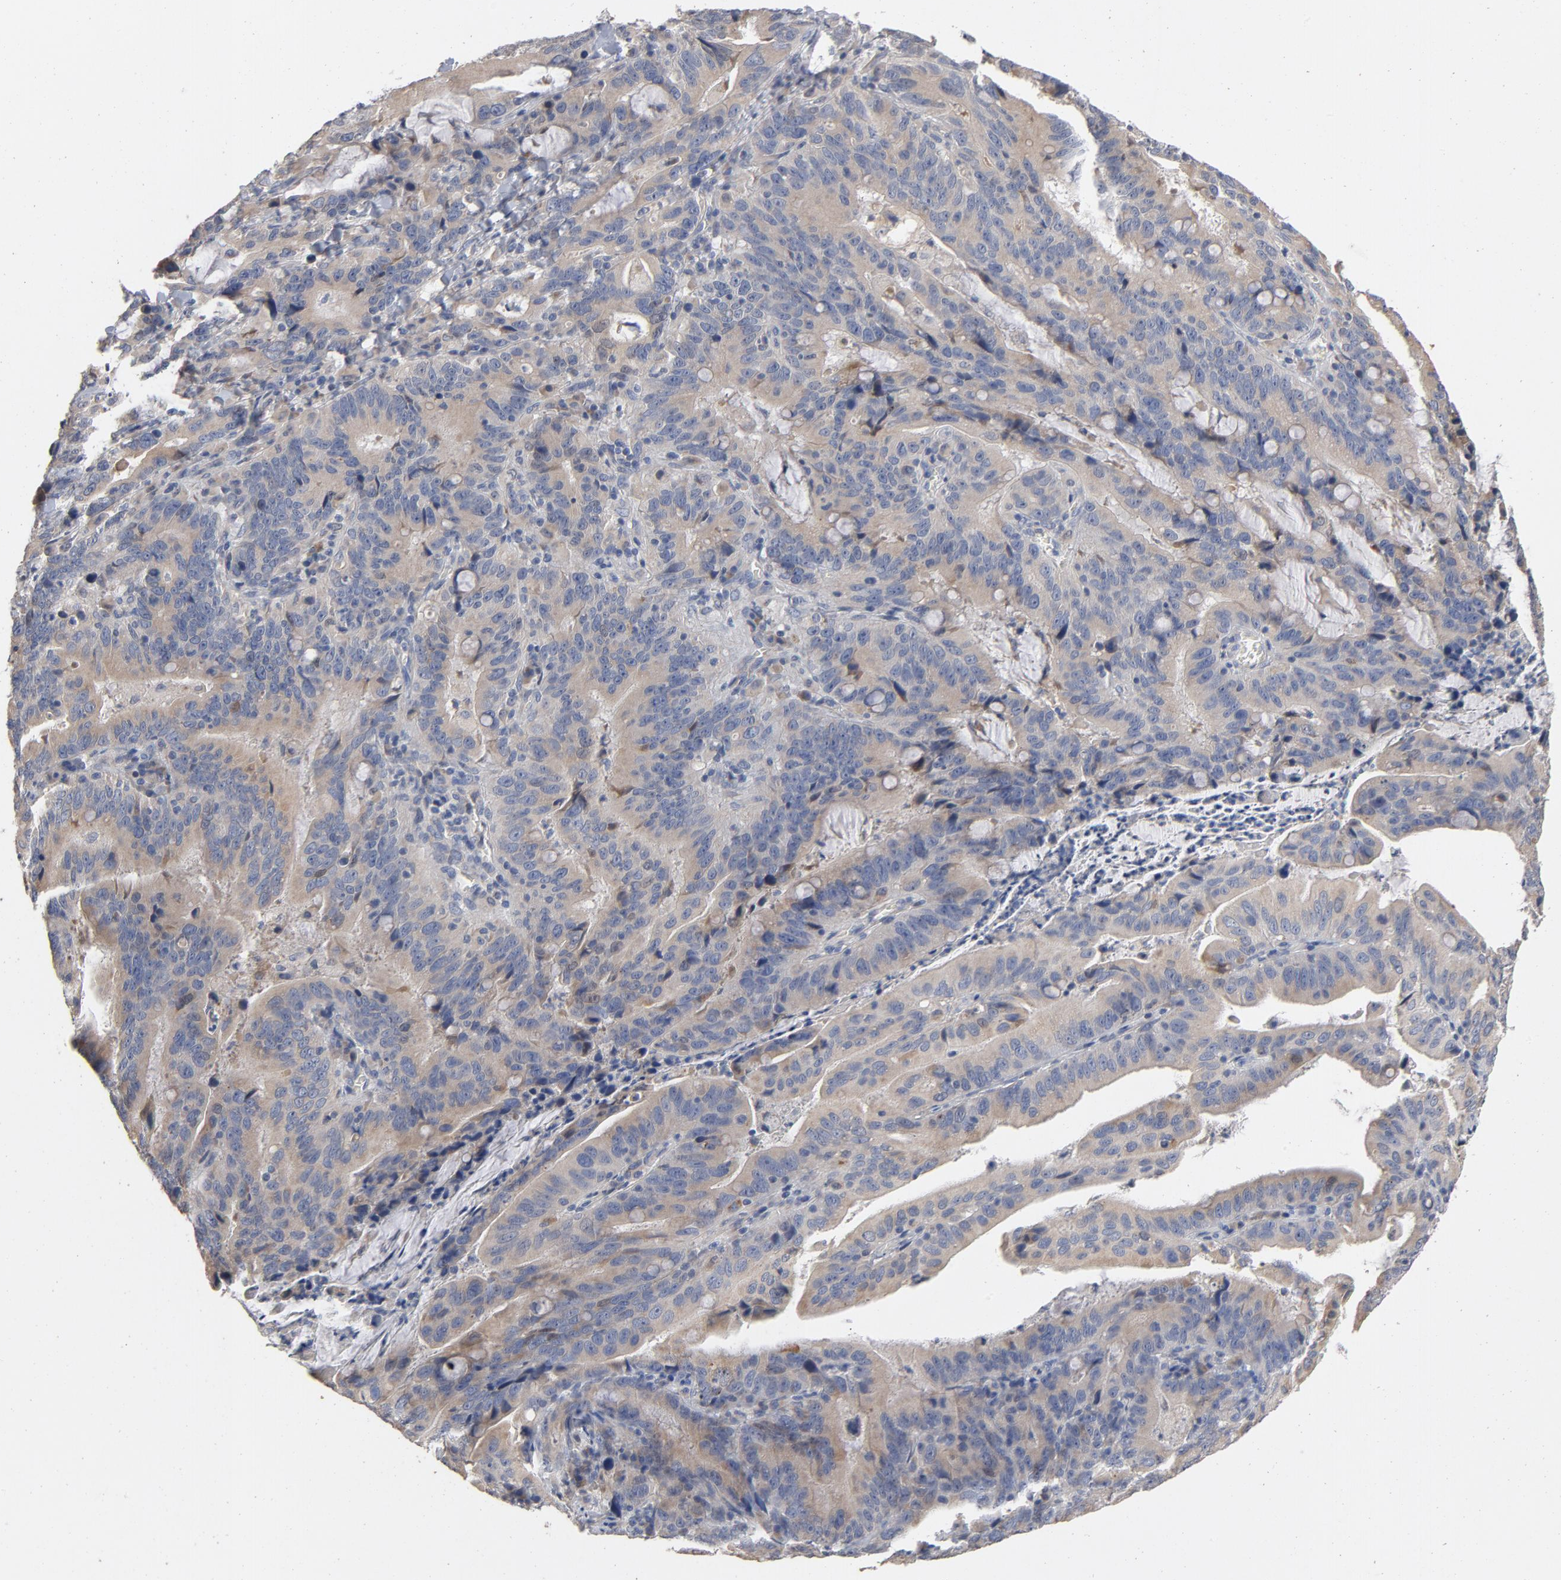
{"staining": {"intensity": "weak", "quantity": ">75%", "location": "cytoplasmic/membranous"}, "tissue": "stomach cancer", "cell_type": "Tumor cells", "image_type": "cancer", "snomed": [{"axis": "morphology", "description": "Adenocarcinoma, NOS"}, {"axis": "topography", "description": "Stomach, upper"}], "caption": "Stomach adenocarcinoma was stained to show a protein in brown. There is low levels of weak cytoplasmic/membranous positivity in approximately >75% of tumor cells.", "gene": "CCDC134", "patient": {"sex": "male", "age": 63}}